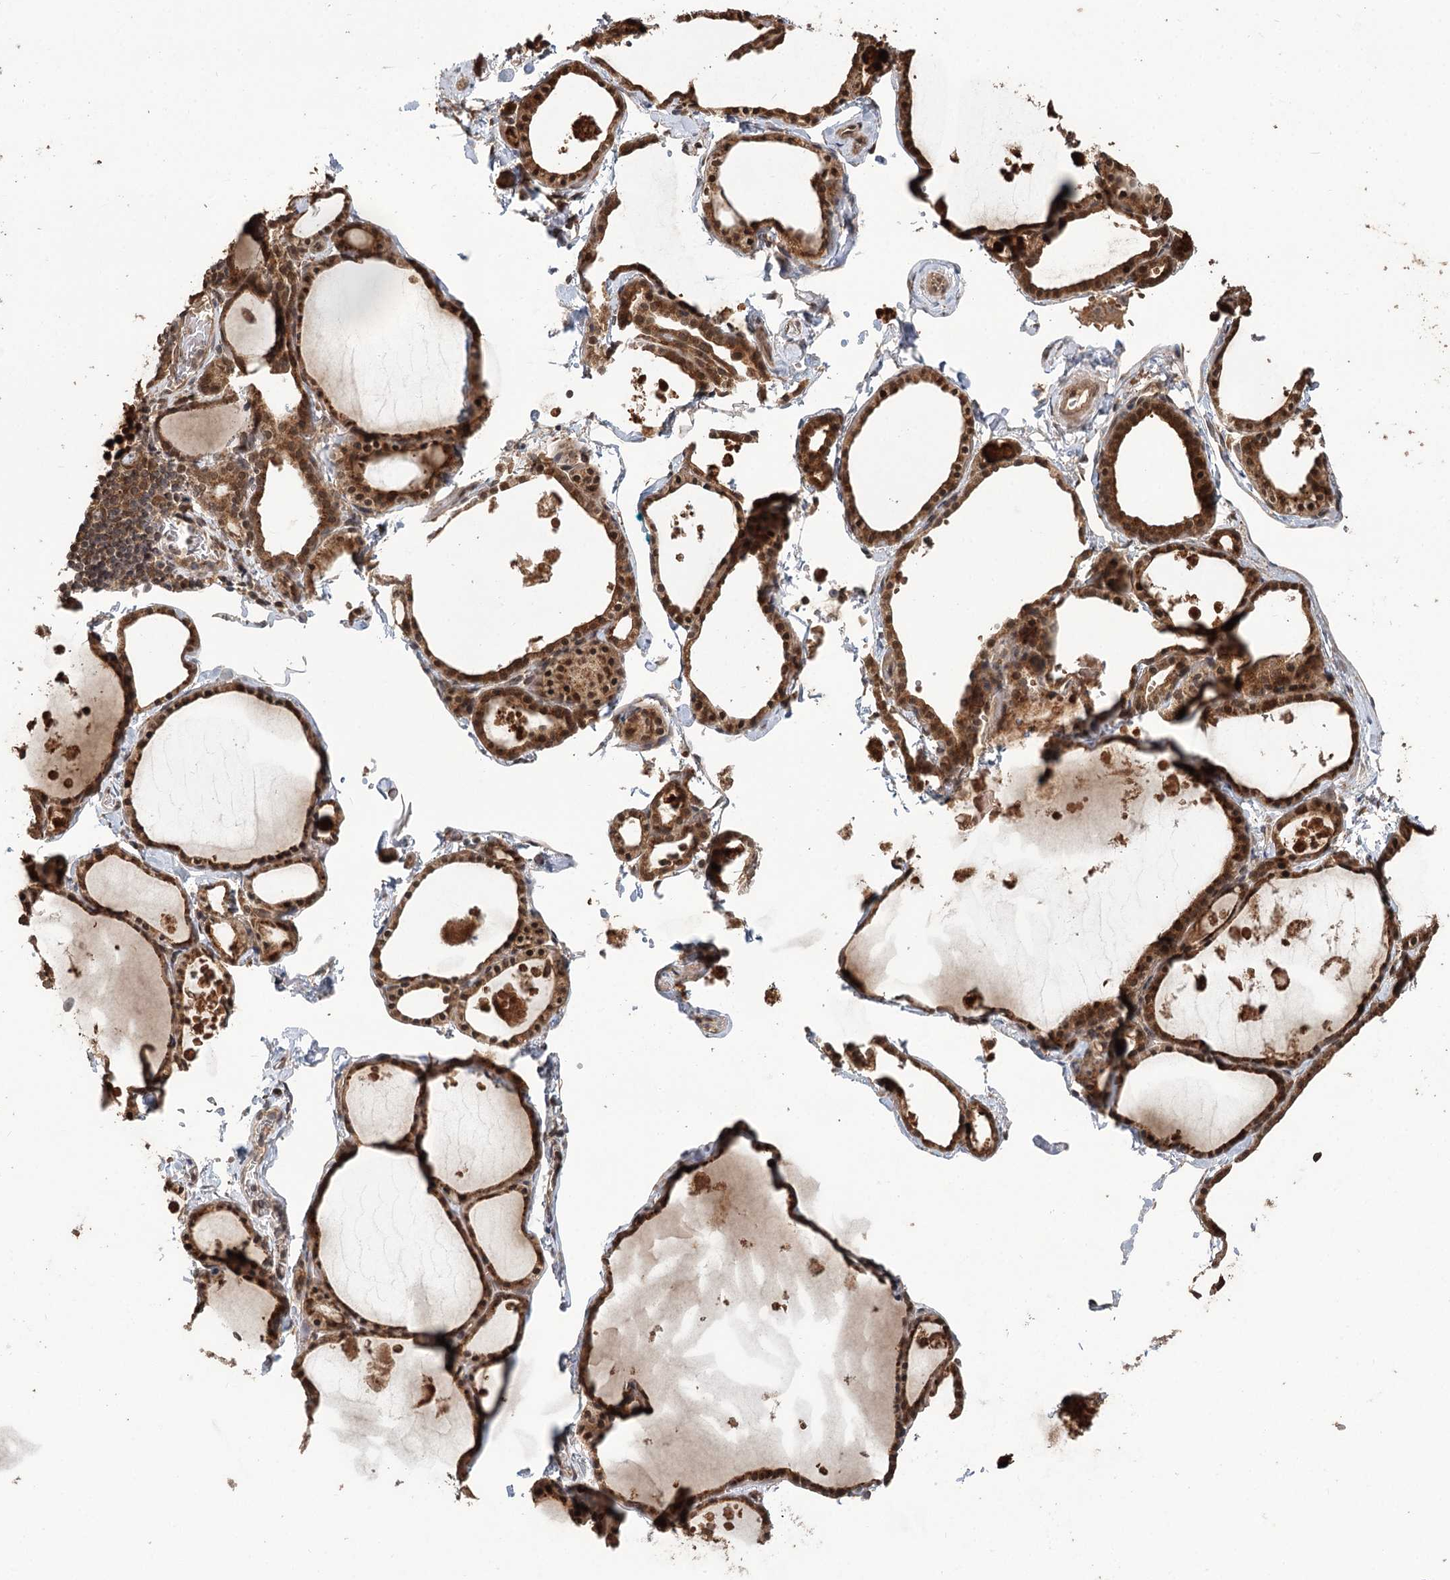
{"staining": {"intensity": "moderate", "quantity": ">75%", "location": "cytoplasmic/membranous,nuclear"}, "tissue": "thyroid gland", "cell_type": "Glandular cells", "image_type": "normal", "snomed": [{"axis": "morphology", "description": "Normal tissue, NOS"}, {"axis": "topography", "description": "Thyroid gland"}], "caption": "DAB (3,3'-diaminobenzidine) immunohistochemical staining of benign human thyroid gland displays moderate cytoplasmic/membranous,nuclear protein positivity in approximately >75% of glandular cells.", "gene": "N6AMT1", "patient": {"sex": "male", "age": 56}}